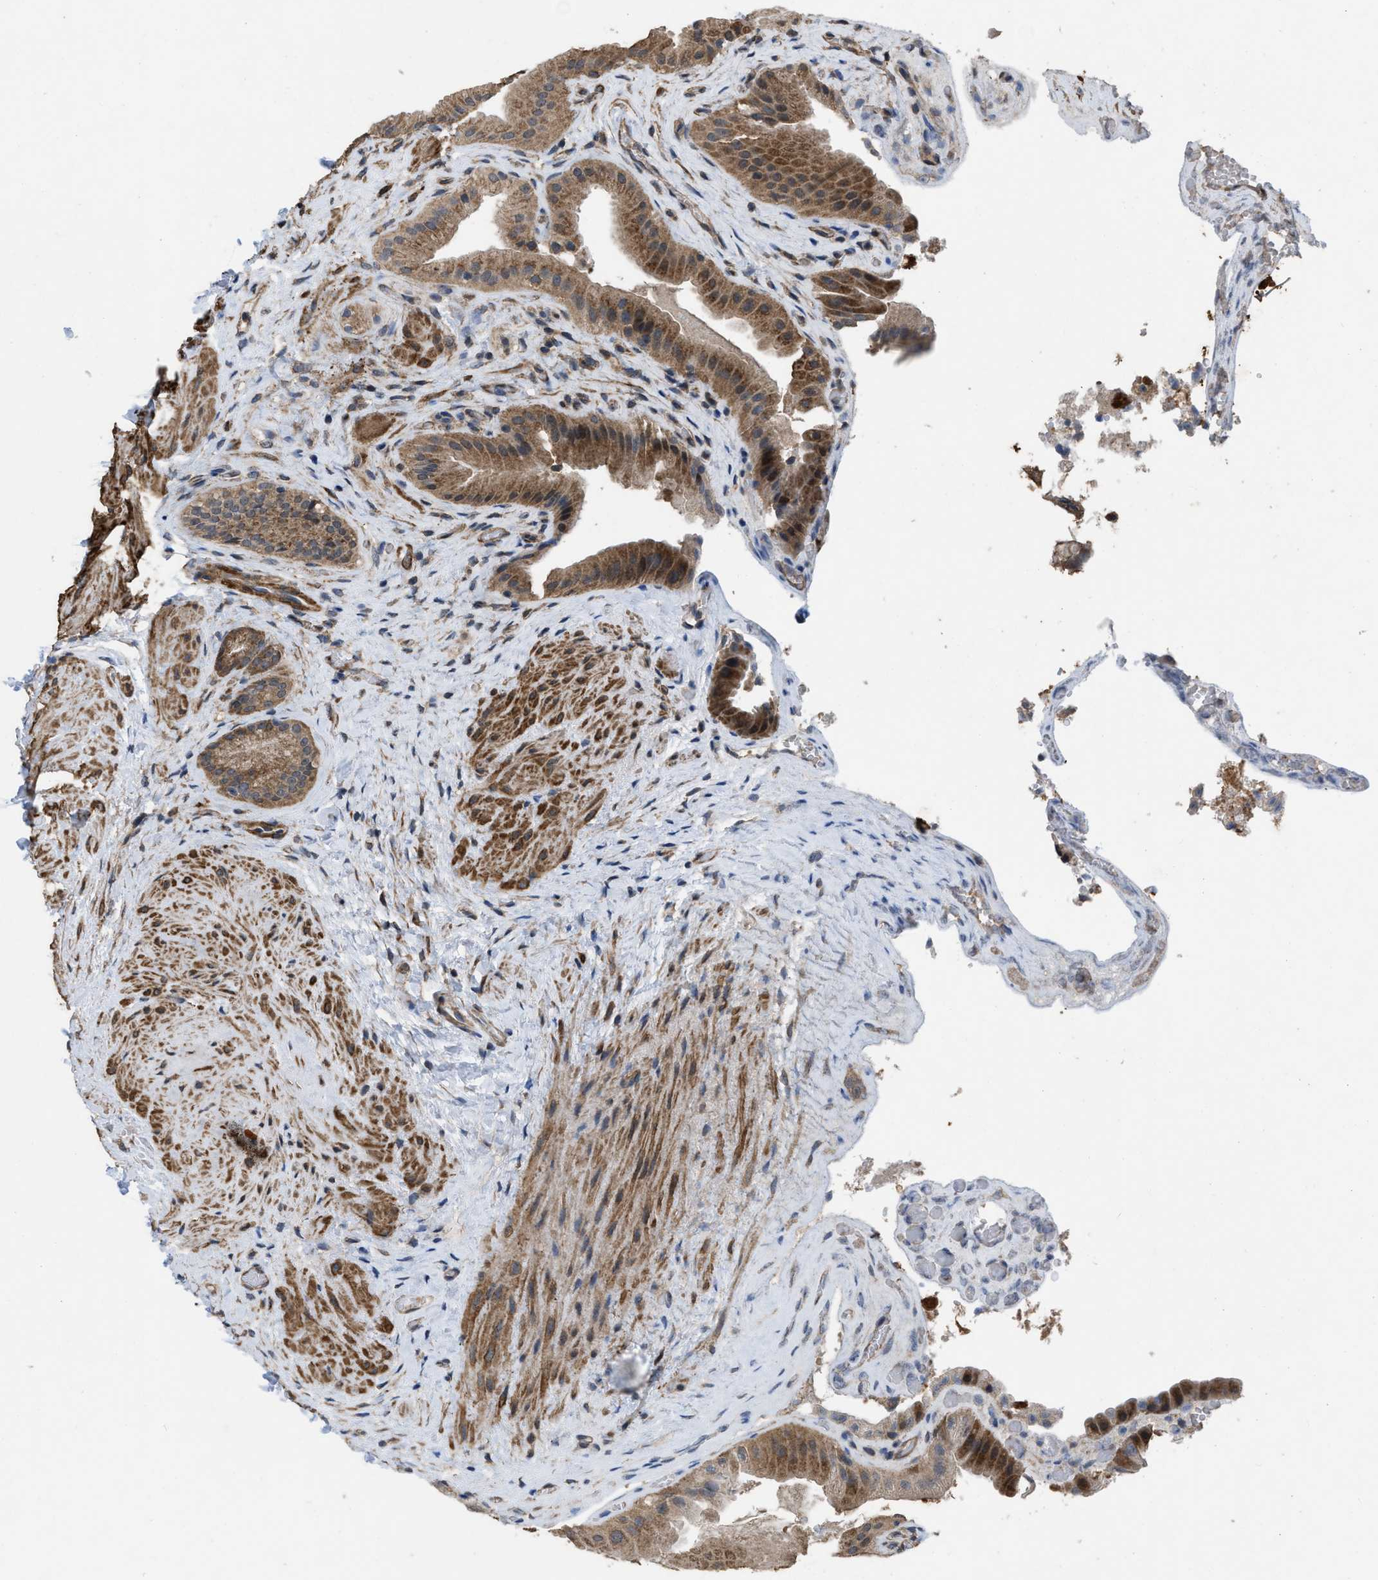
{"staining": {"intensity": "moderate", "quantity": ">75%", "location": "cytoplasmic/membranous"}, "tissue": "gallbladder", "cell_type": "Glandular cells", "image_type": "normal", "snomed": [{"axis": "morphology", "description": "Normal tissue, NOS"}, {"axis": "topography", "description": "Gallbladder"}], "caption": "DAB (3,3'-diaminobenzidine) immunohistochemical staining of normal gallbladder displays moderate cytoplasmic/membranous protein positivity in approximately >75% of glandular cells. The protein is stained brown, and the nuclei are stained in blue (DAB IHC with brightfield microscopy, high magnification).", "gene": "ARL6", "patient": {"sex": "male", "age": 49}}